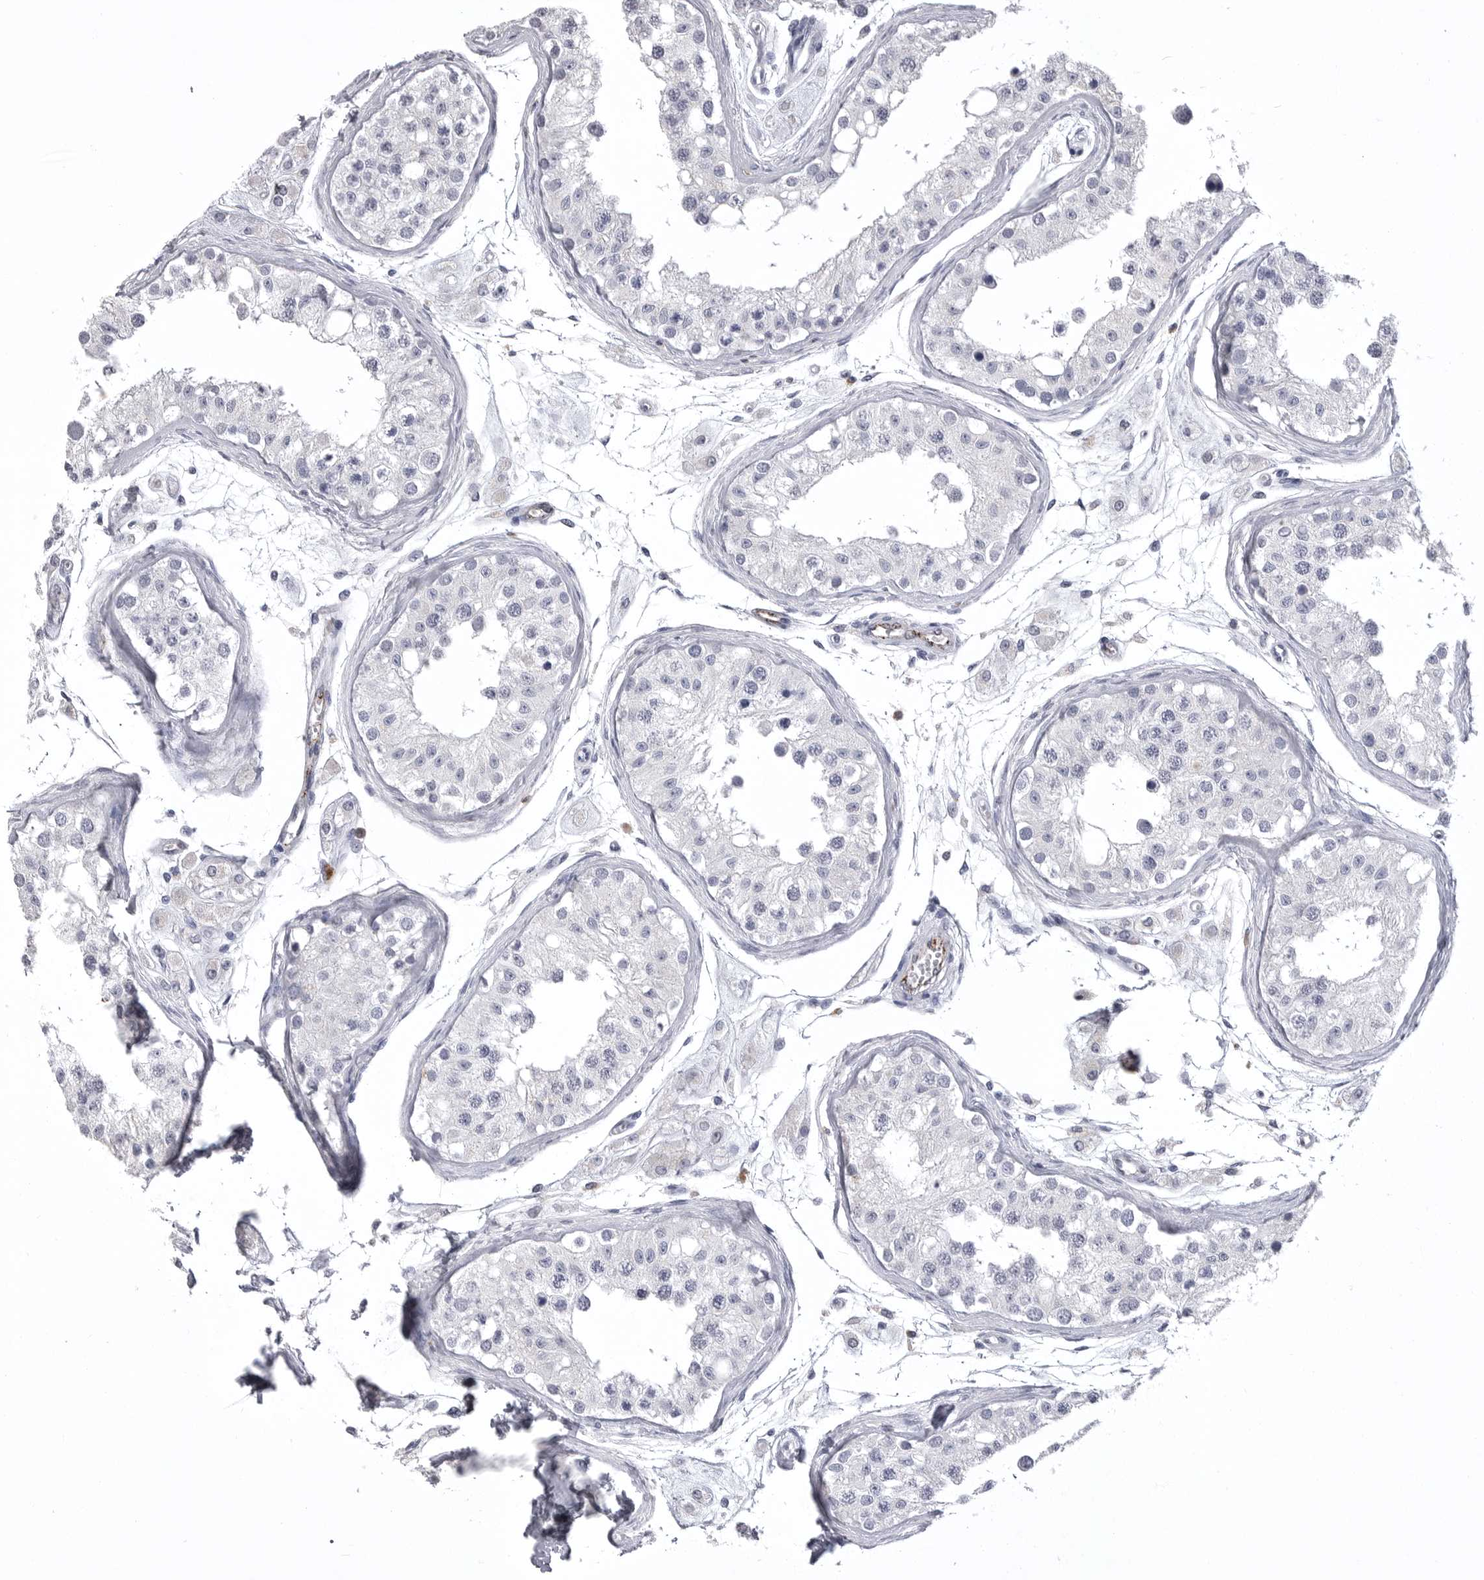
{"staining": {"intensity": "negative", "quantity": "none", "location": "none"}, "tissue": "testis", "cell_type": "Cells in seminiferous ducts", "image_type": "normal", "snomed": [{"axis": "morphology", "description": "Normal tissue, NOS"}, {"axis": "morphology", "description": "Adenocarcinoma, metastatic, NOS"}, {"axis": "topography", "description": "Testis"}], "caption": "IHC micrograph of benign testis: testis stained with DAB (3,3'-diaminobenzidine) displays no significant protein staining in cells in seminiferous ducts.", "gene": "PSPN", "patient": {"sex": "male", "age": 26}}